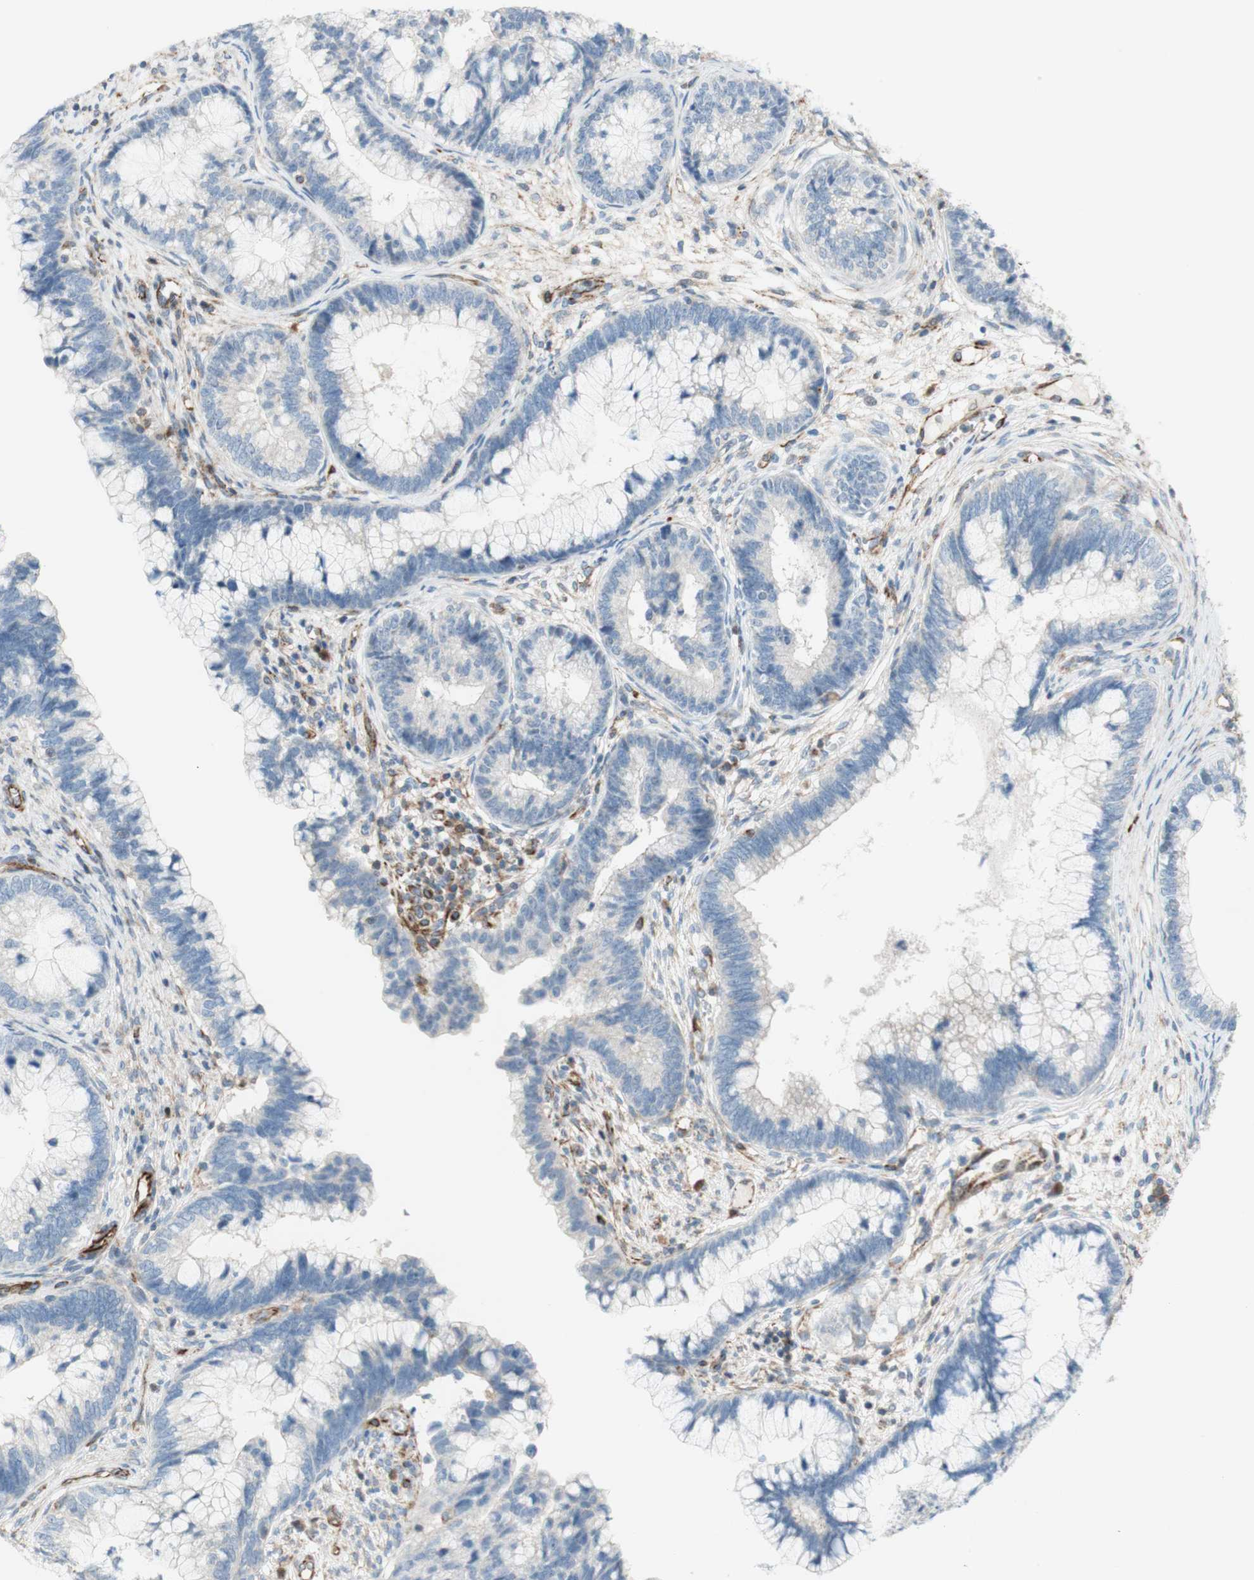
{"staining": {"intensity": "negative", "quantity": "none", "location": "none"}, "tissue": "cervical cancer", "cell_type": "Tumor cells", "image_type": "cancer", "snomed": [{"axis": "morphology", "description": "Adenocarcinoma, NOS"}, {"axis": "topography", "description": "Cervix"}], "caption": "Immunohistochemistry image of neoplastic tissue: human adenocarcinoma (cervical) stained with DAB (3,3'-diaminobenzidine) reveals no significant protein positivity in tumor cells.", "gene": "POU2AF1", "patient": {"sex": "female", "age": 44}}